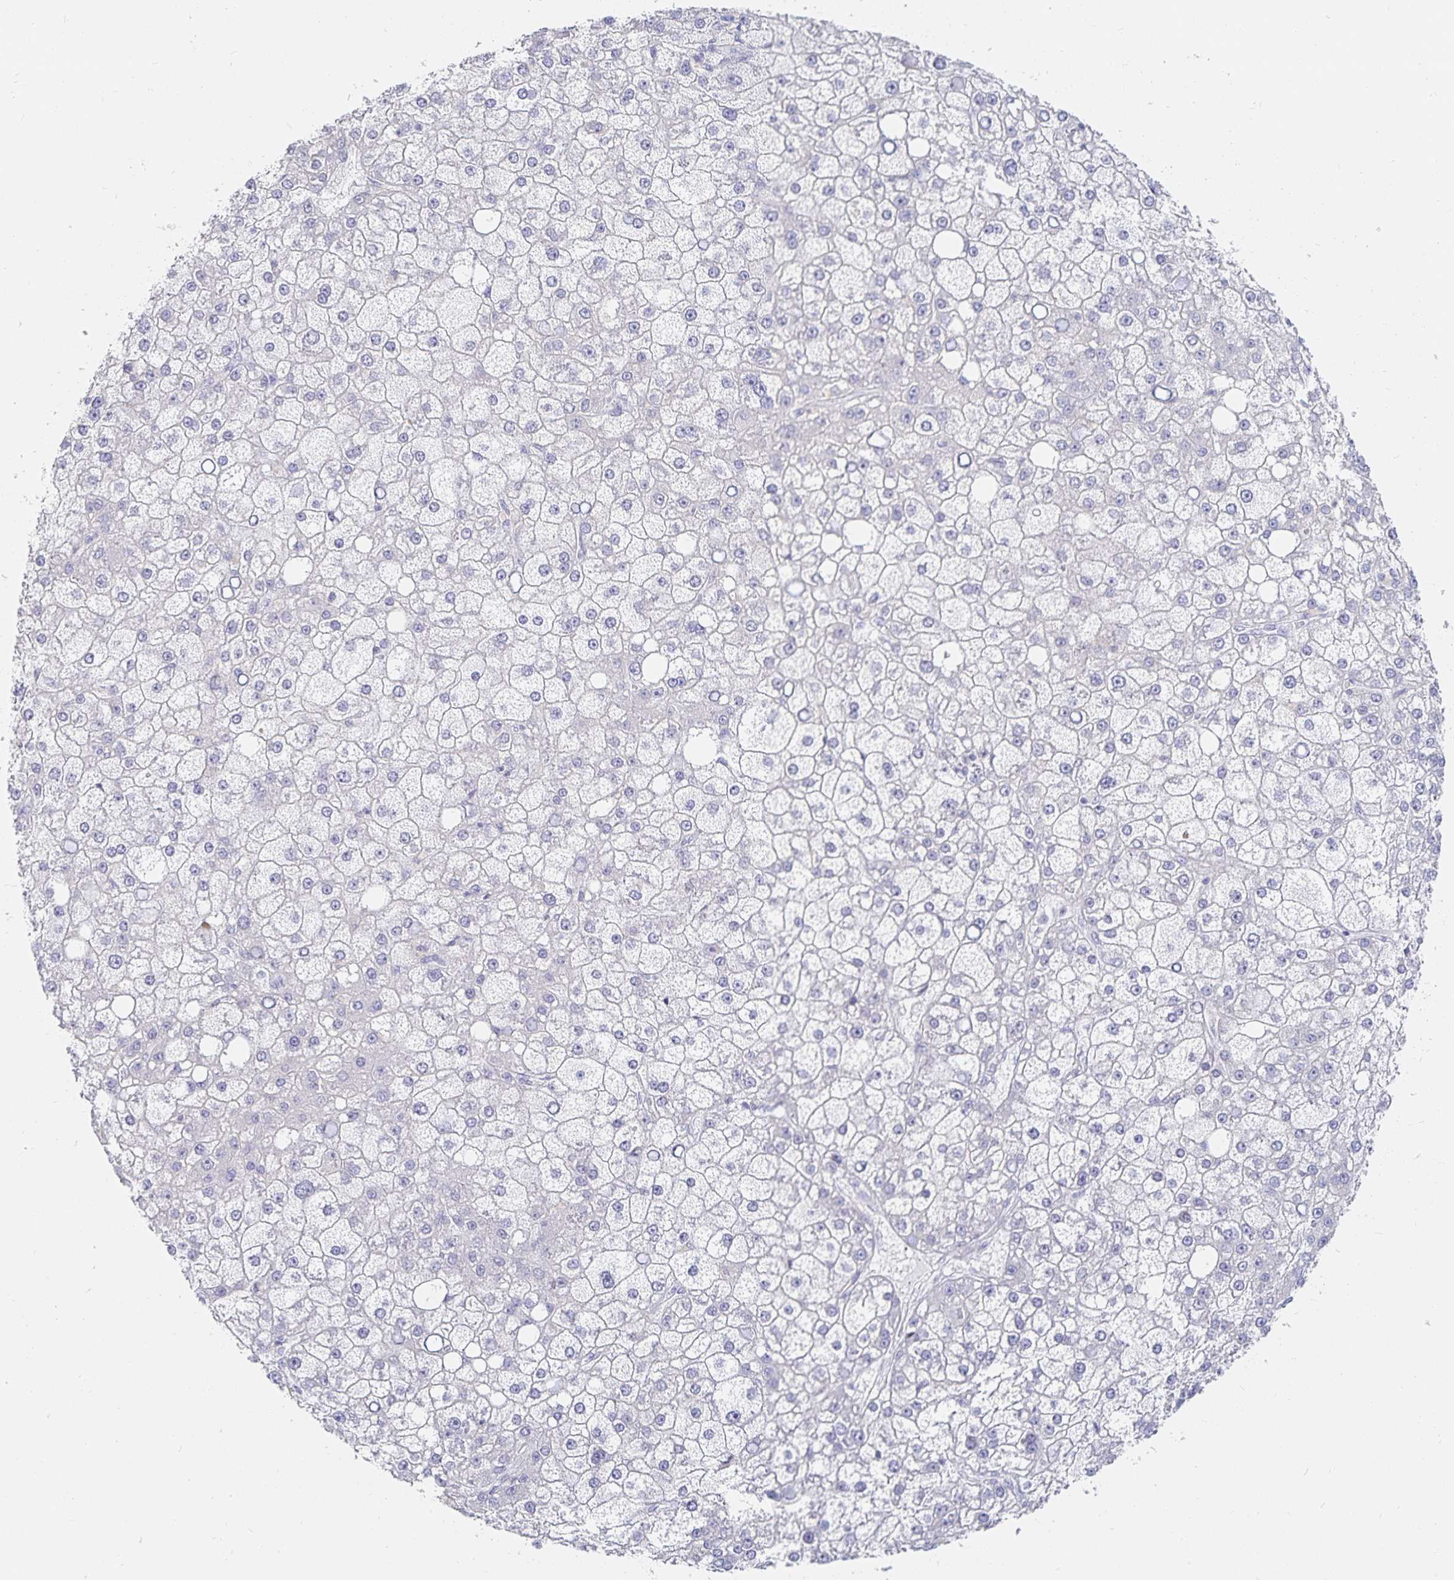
{"staining": {"intensity": "negative", "quantity": "none", "location": "none"}, "tissue": "liver cancer", "cell_type": "Tumor cells", "image_type": "cancer", "snomed": [{"axis": "morphology", "description": "Carcinoma, Hepatocellular, NOS"}, {"axis": "topography", "description": "Liver"}], "caption": "The histopathology image demonstrates no significant positivity in tumor cells of liver cancer.", "gene": "SFTPA1", "patient": {"sex": "male", "age": 67}}